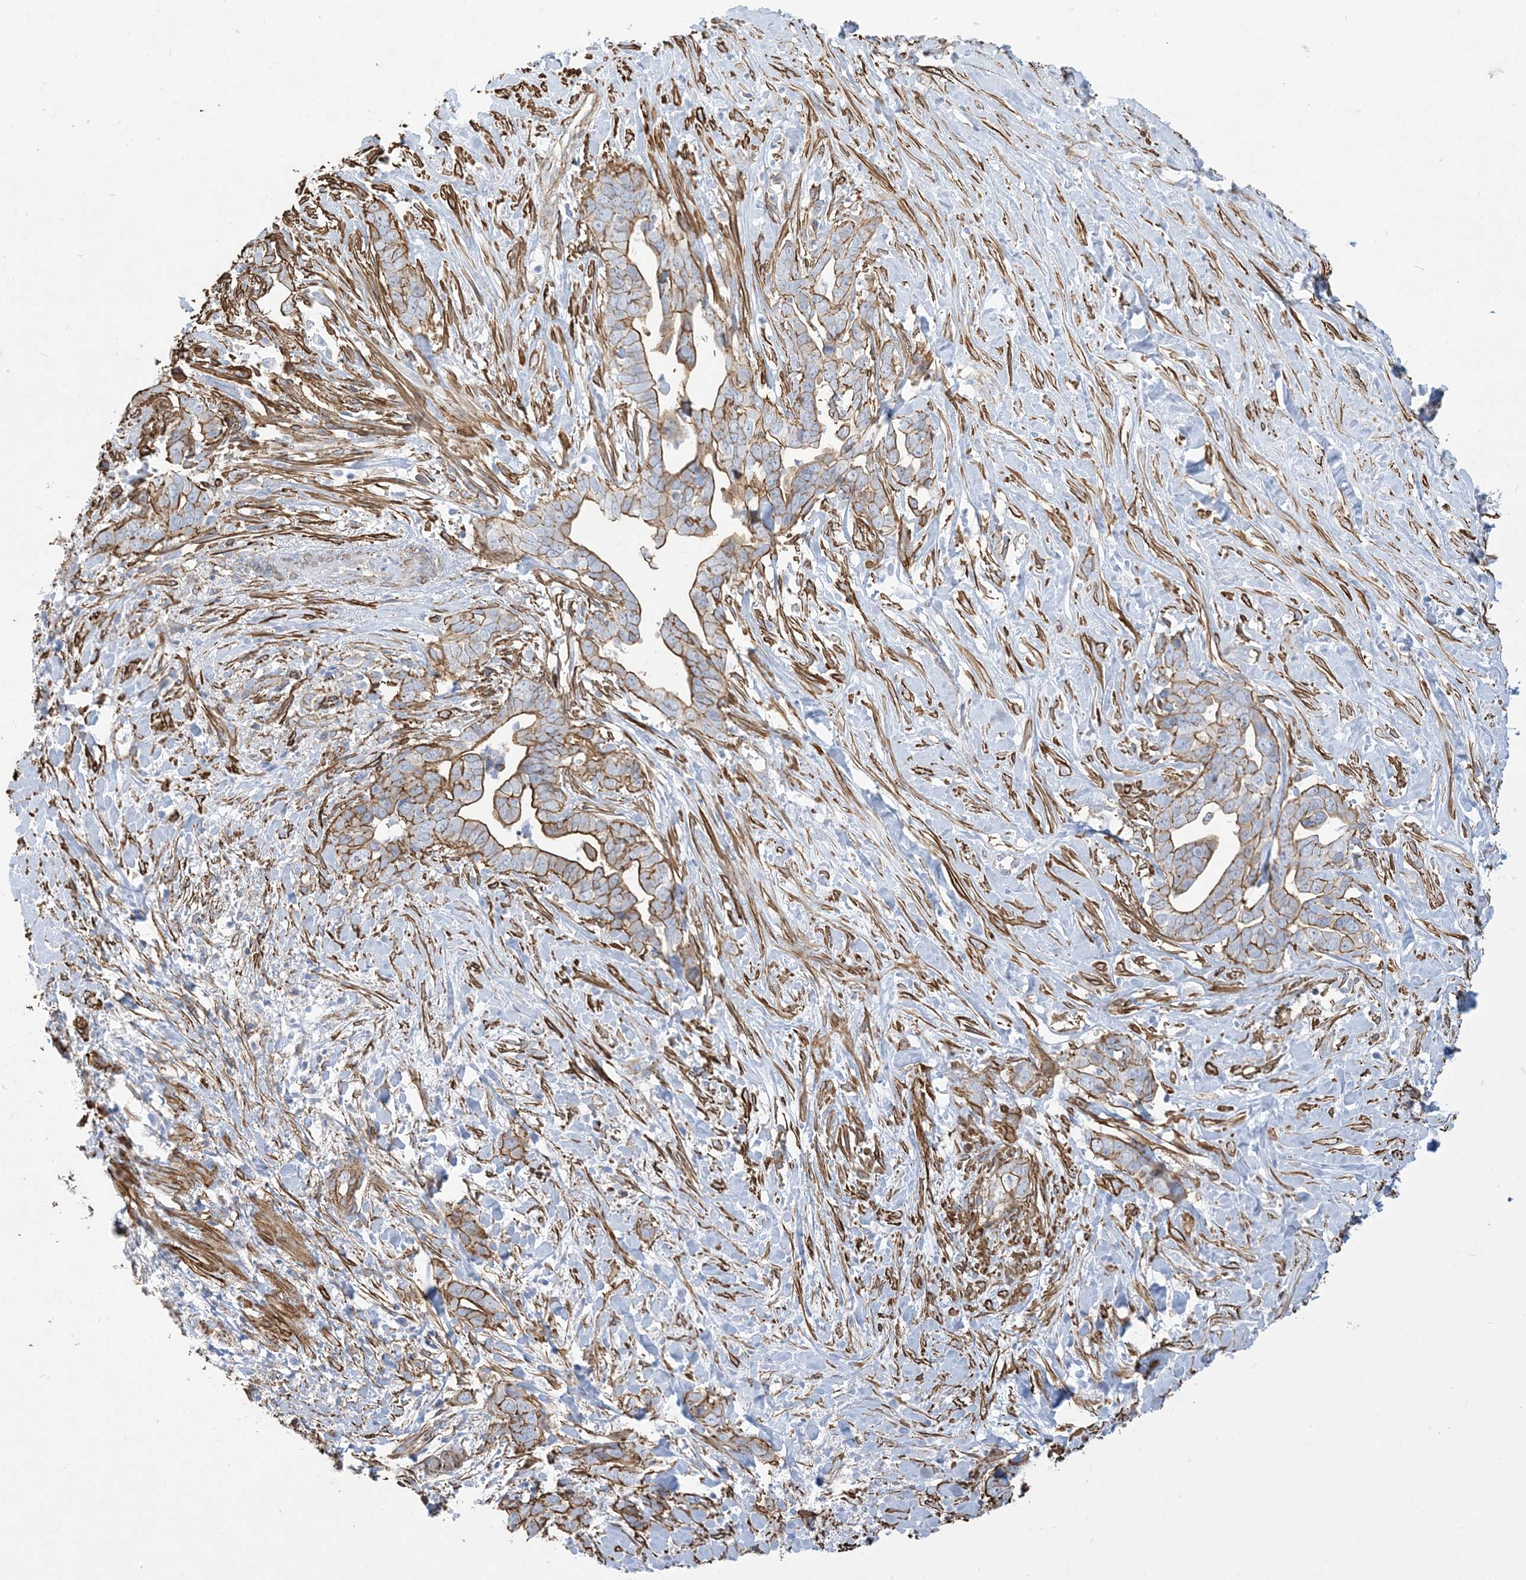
{"staining": {"intensity": "moderate", "quantity": "25%-75%", "location": "cytoplasmic/membranous"}, "tissue": "liver cancer", "cell_type": "Tumor cells", "image_type": "cancer", "snomed": [{"axis": "morphology", "description": "Cholangiocarcinoma"}, {"axis": "topography", "description": "Liver"}], "caption": "Immunohistochemistry staining of liver cholangiocarcinoma, which demonstrates medium levels of moderate cytoplasmic/membranous expression in about 25%-75% of tumor cells indicating moderate cytoplasmic/membranous protein positivity. The staining was performed using DAB (3,3'-diaminobenzidine) (brown) for protein detection and nuclei were counterstained in hematoxylin (blue).", "gene": "B3GNT7", "patient": {"sex": "female", "age": 79}}